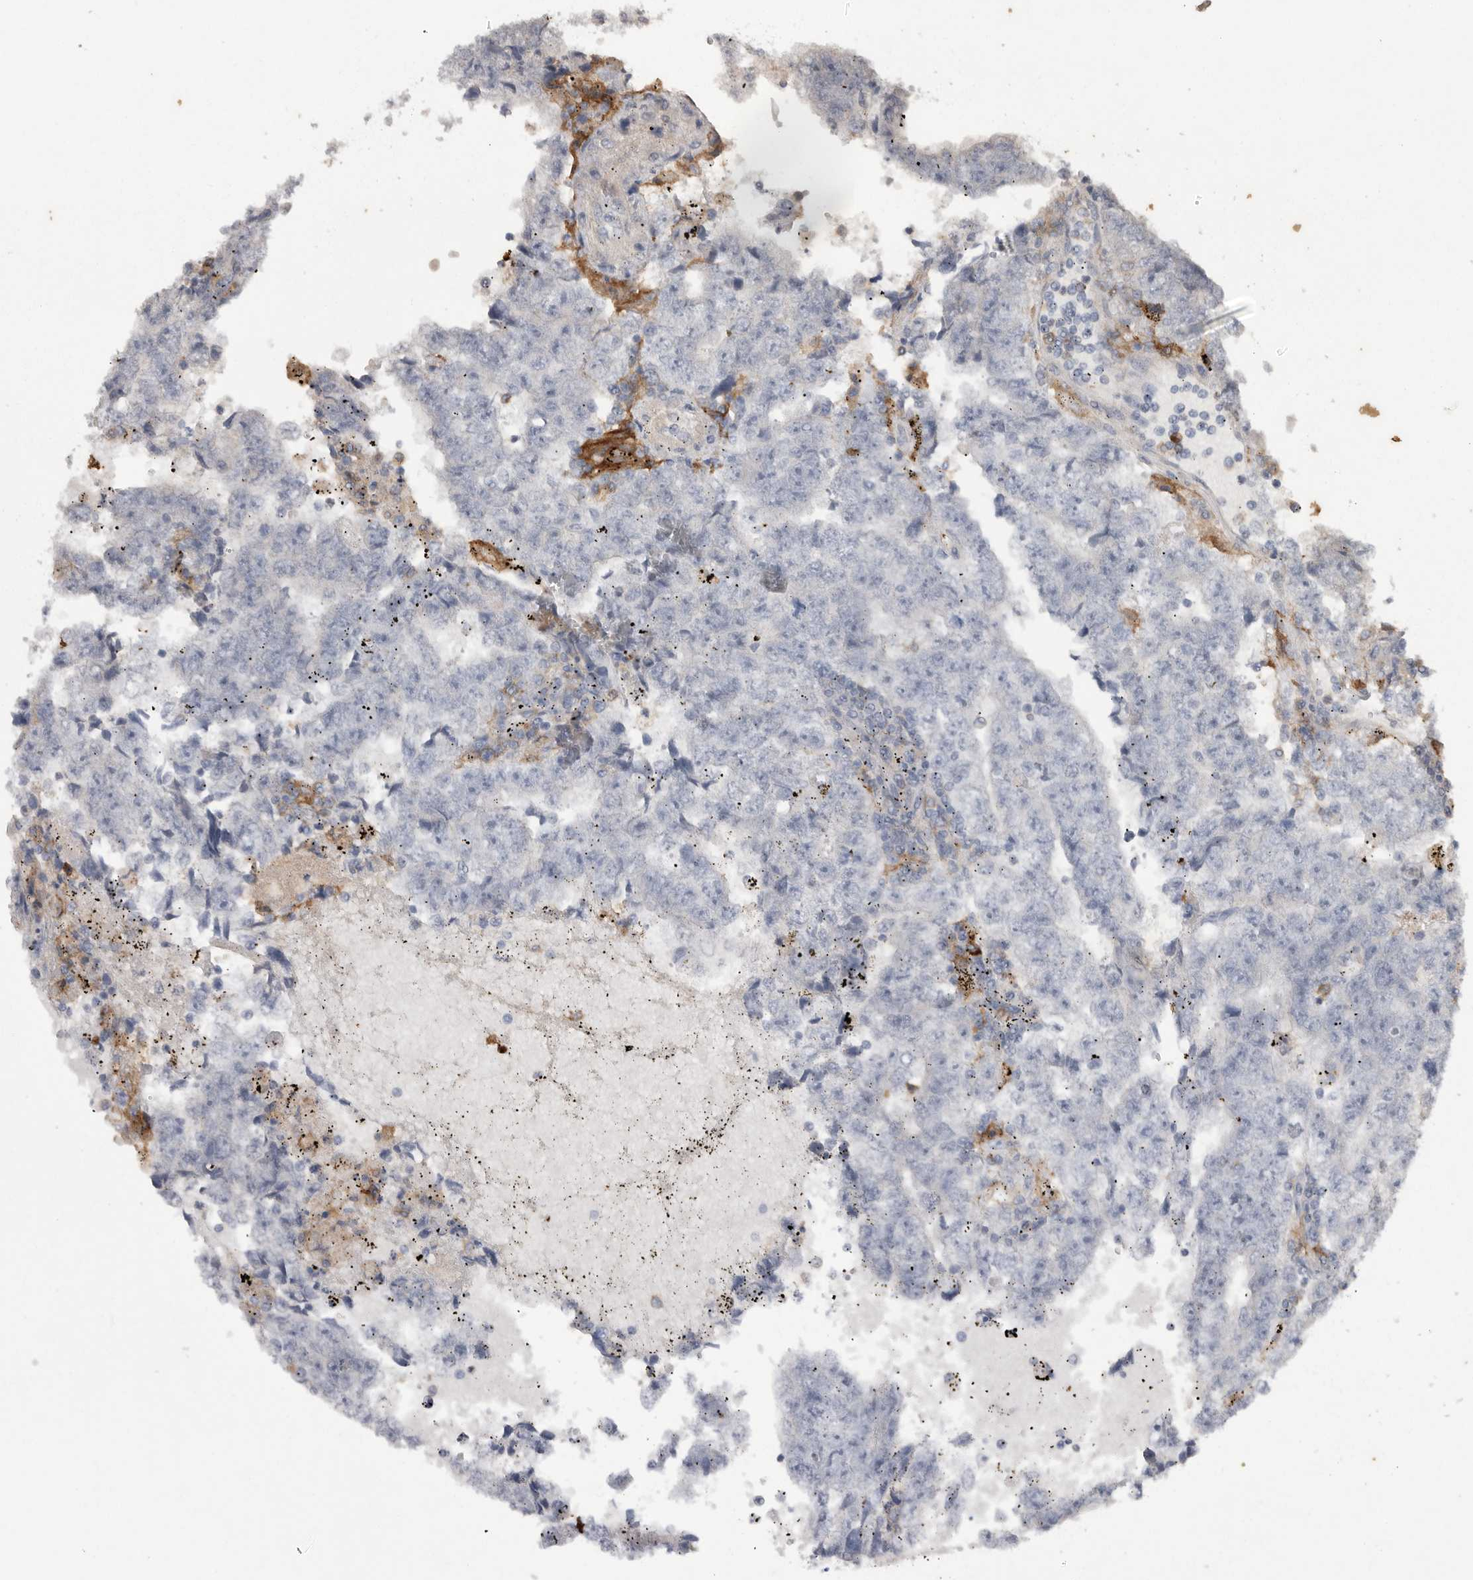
{"staining": {"intensity": "negative", "quantity": "none", "location": "none"}, "tissue": "testis cancer", "cell_type": "Tumor cells", "image_type": "cancer", "snomed": [{"axis": "morphology", "description": "Carcinoma, Embryonal, NOS"}, {"axis": "topography", "description": "Testis"}], "caption": "IHC micrograph of neoplastic tissue: embryonal carcinoma (testis) stained with DAB (3,3'-diaminobenzidine) exhibits no significant protein staining in tumor cells.", "gene": "SIGLEC10", "patient": {"sex": "male", "age": 25}}